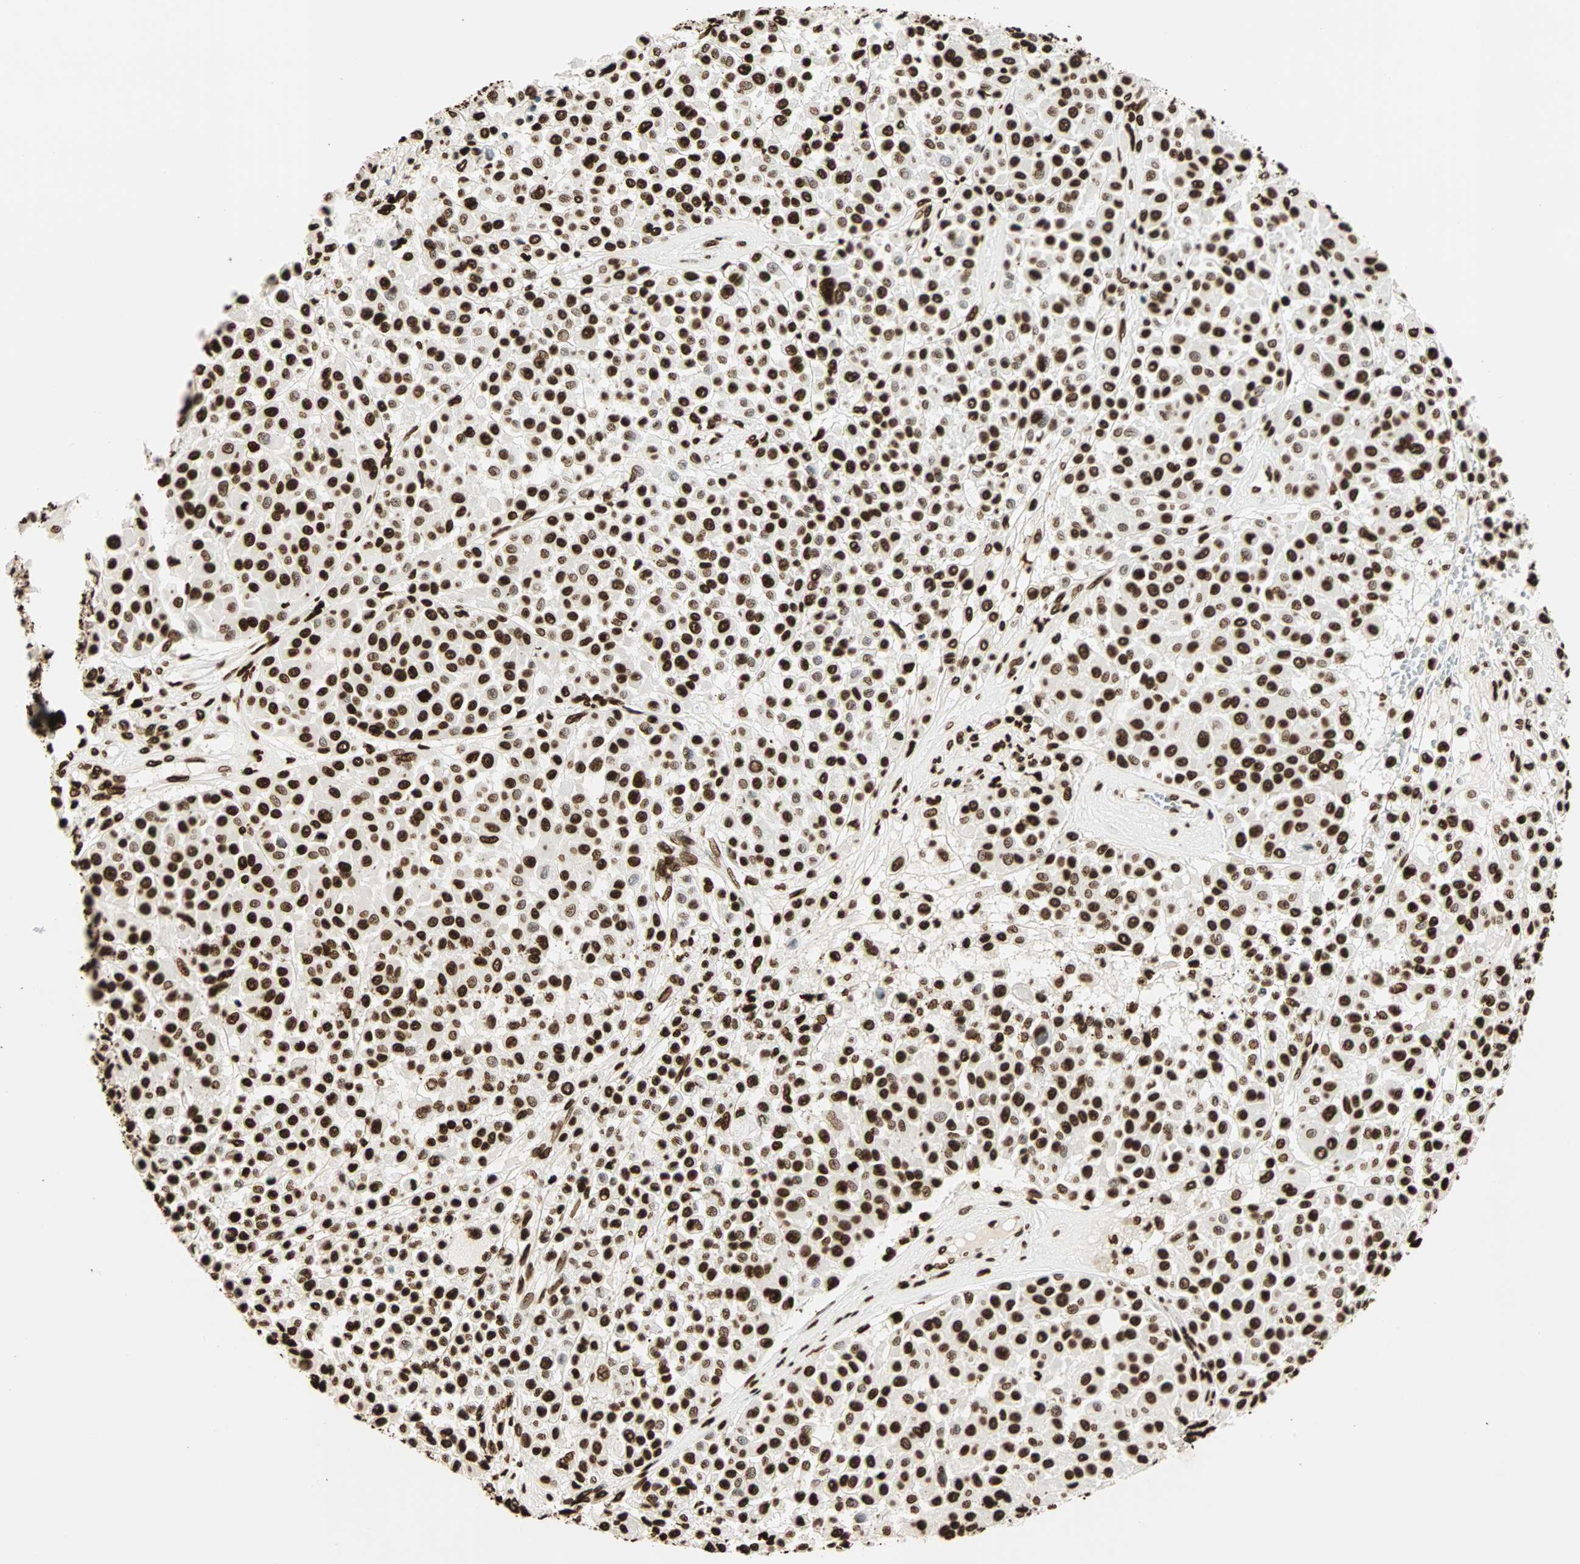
{"staining": {"intensity": "strong", "quantity": ">75%", "location": "nuclear"}, "tissue": "melanoma", "cell_type": "Tumor cells", "image_type": "cancer", "snomed": [{"axis": "morphology", "description": "Malignant melanoma, Metastatic site"}, {"axis": "topography", "description": "Soft tissue"}], "caption": "Malignant melanoma (metastatic site) was stained to show a protein in brown. There is high levels of strong nuclear positivity in approximately >75% of tumor cells.", "gene": "GLI2", "patient": {"sex": "male", "age": 41}}